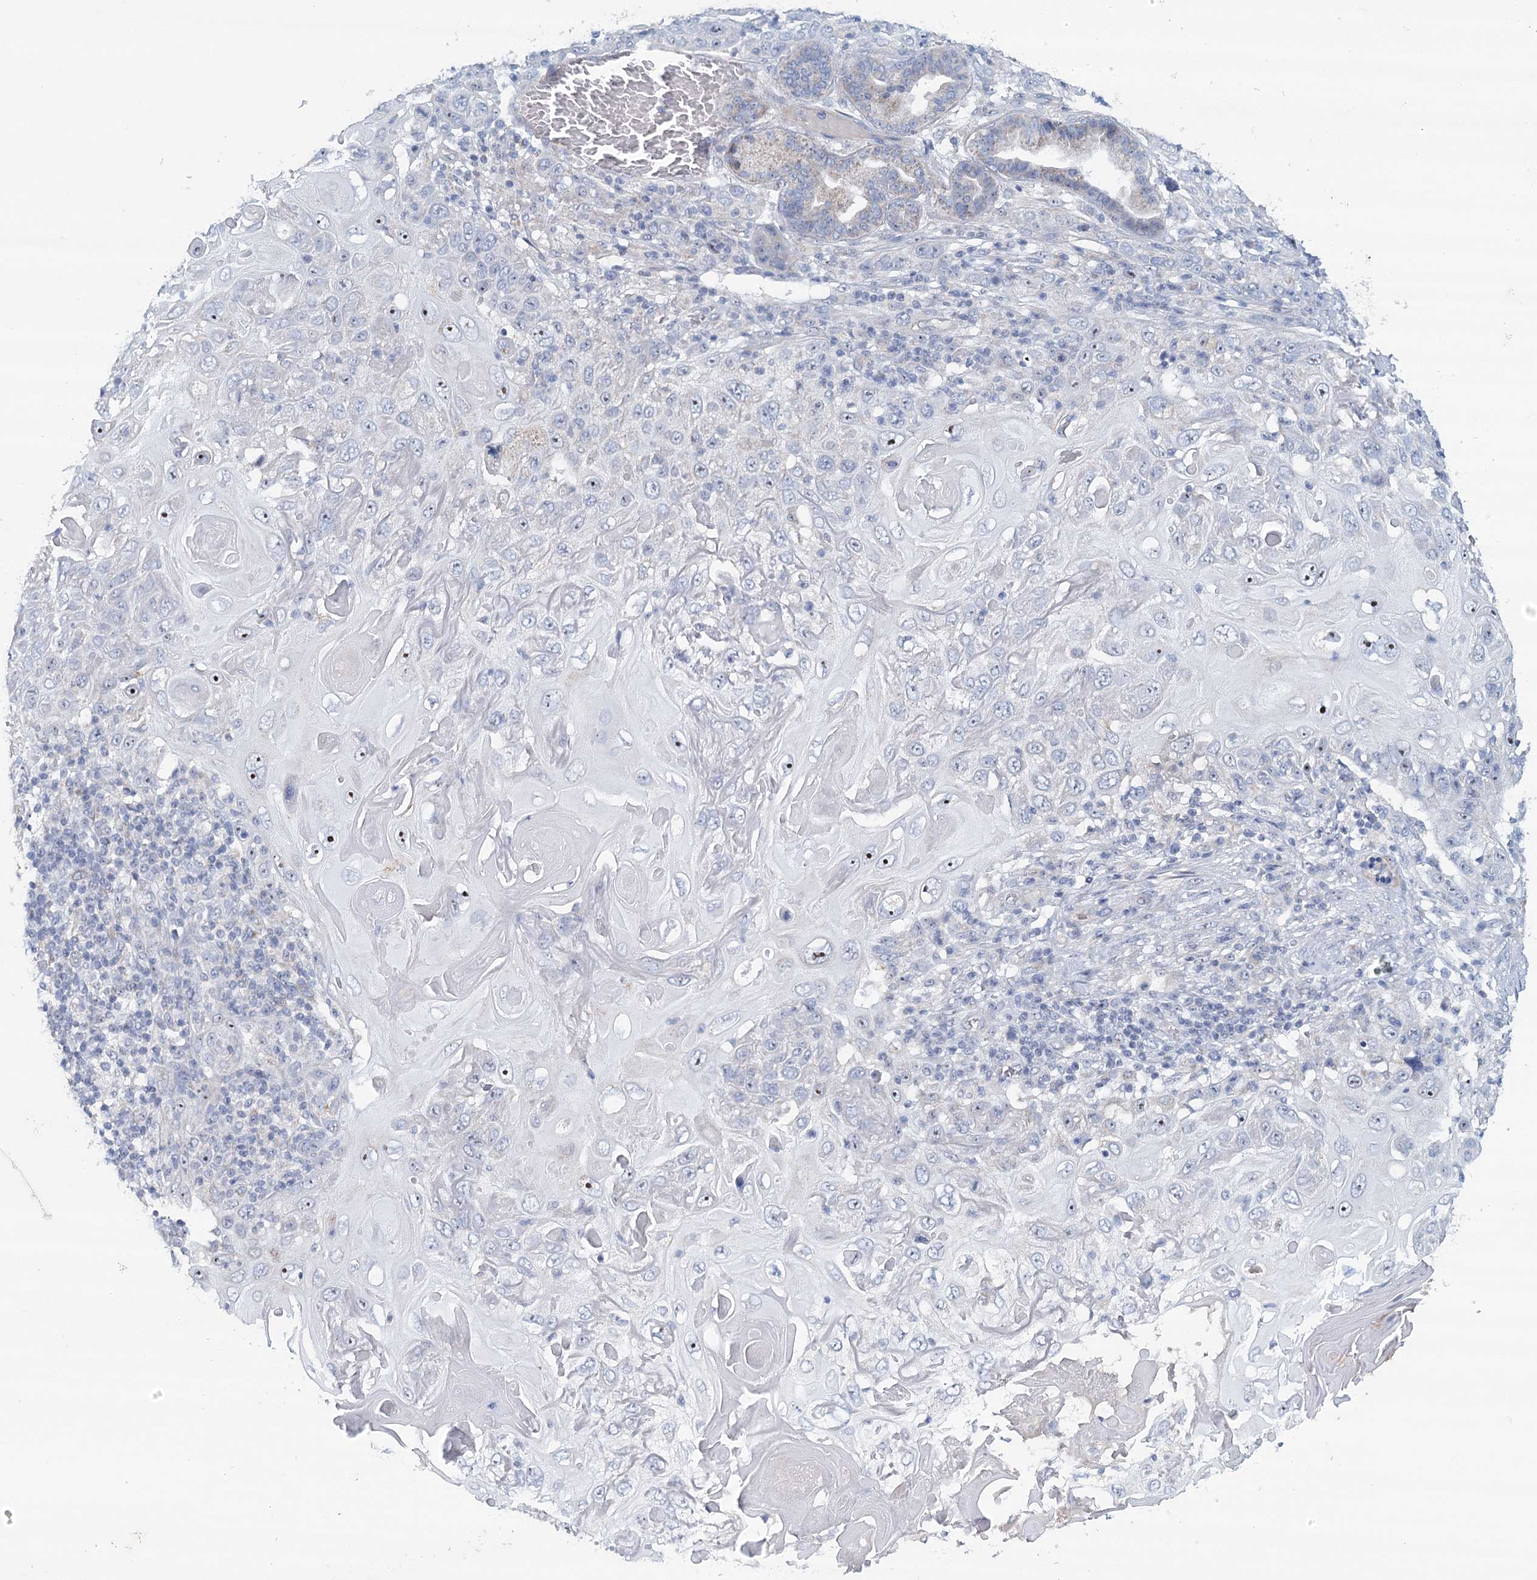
{"staining": {"intensity": "negative", "quantity": "none", "location": "none"}, "tissue": "skin cancer", "cell_type": "Tumor cells", "image_type": "cancer", "snomed": [{"axis": "morphology", "description": "Squamous cell carcinoma, NOS"}, {"axis": "topography", "description": "Skin"}], "caption": "IHC of skin squamous cell carcinoma exhibits no expression in tumor cells.", "gene": "RBM43", "patient": {"sex": "female", "age": 88}}